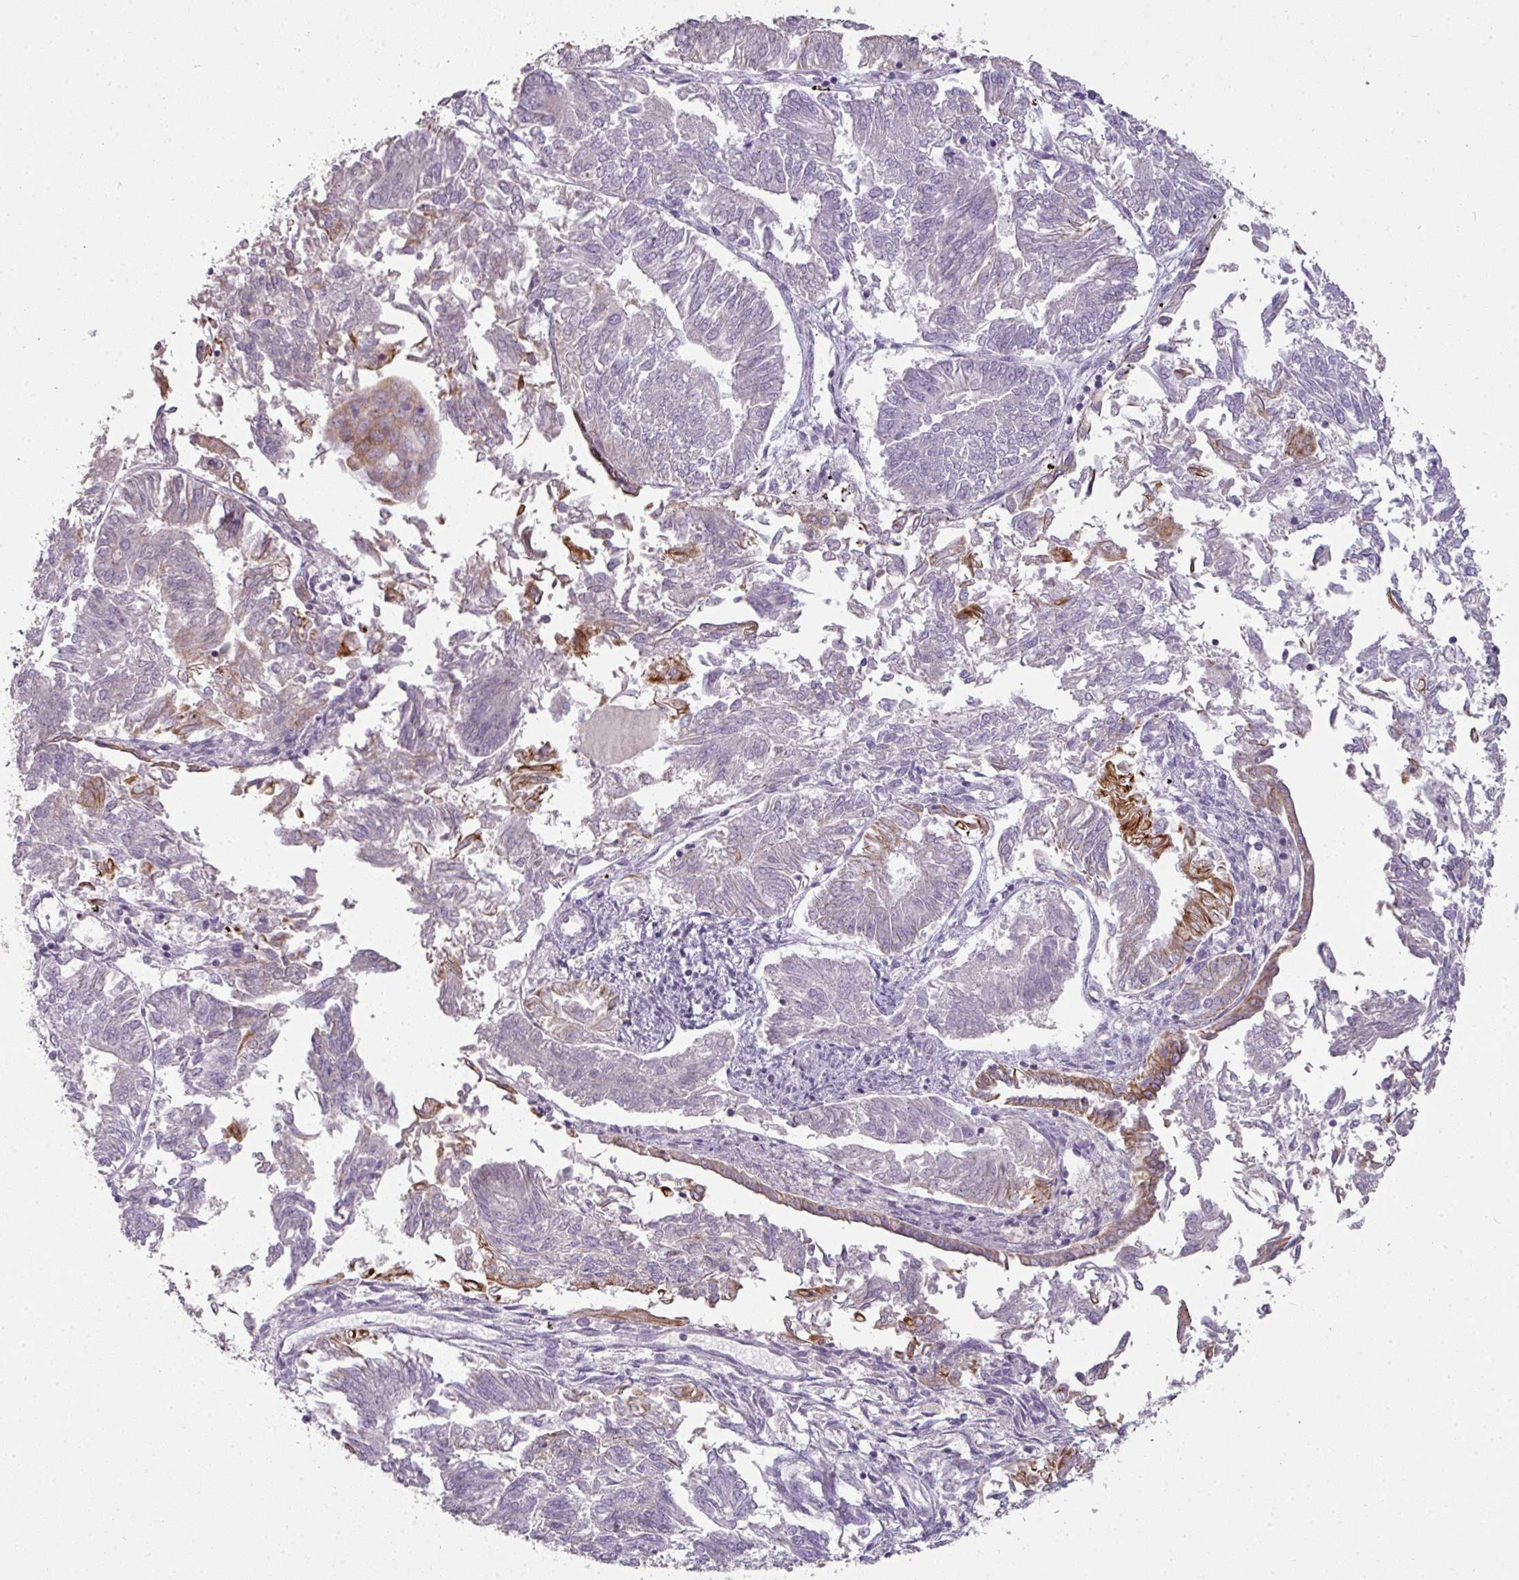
{"staining": {"intensity": "moderate", "quantity": "<25%", "location": "cytoplasmic/membranous"}, "tissue": "endometrial cancer", "cell_type": "Tumor cells", "image_type": "cancer", "snomed": [{"axis": "morphology", "description": "Adenocarcinoma, NOS"}, {"axis": "topography", "description": "Endometrium"}], "caption": "Endometrial adenocarcinoma stained for a protein (brown) demonstrates moderate cytoplasmic/membranous positive positivity in approximately <25% of tumor cells.", "gene": "GTF2H3", "patient": {"sex": "female", "age": 58}}